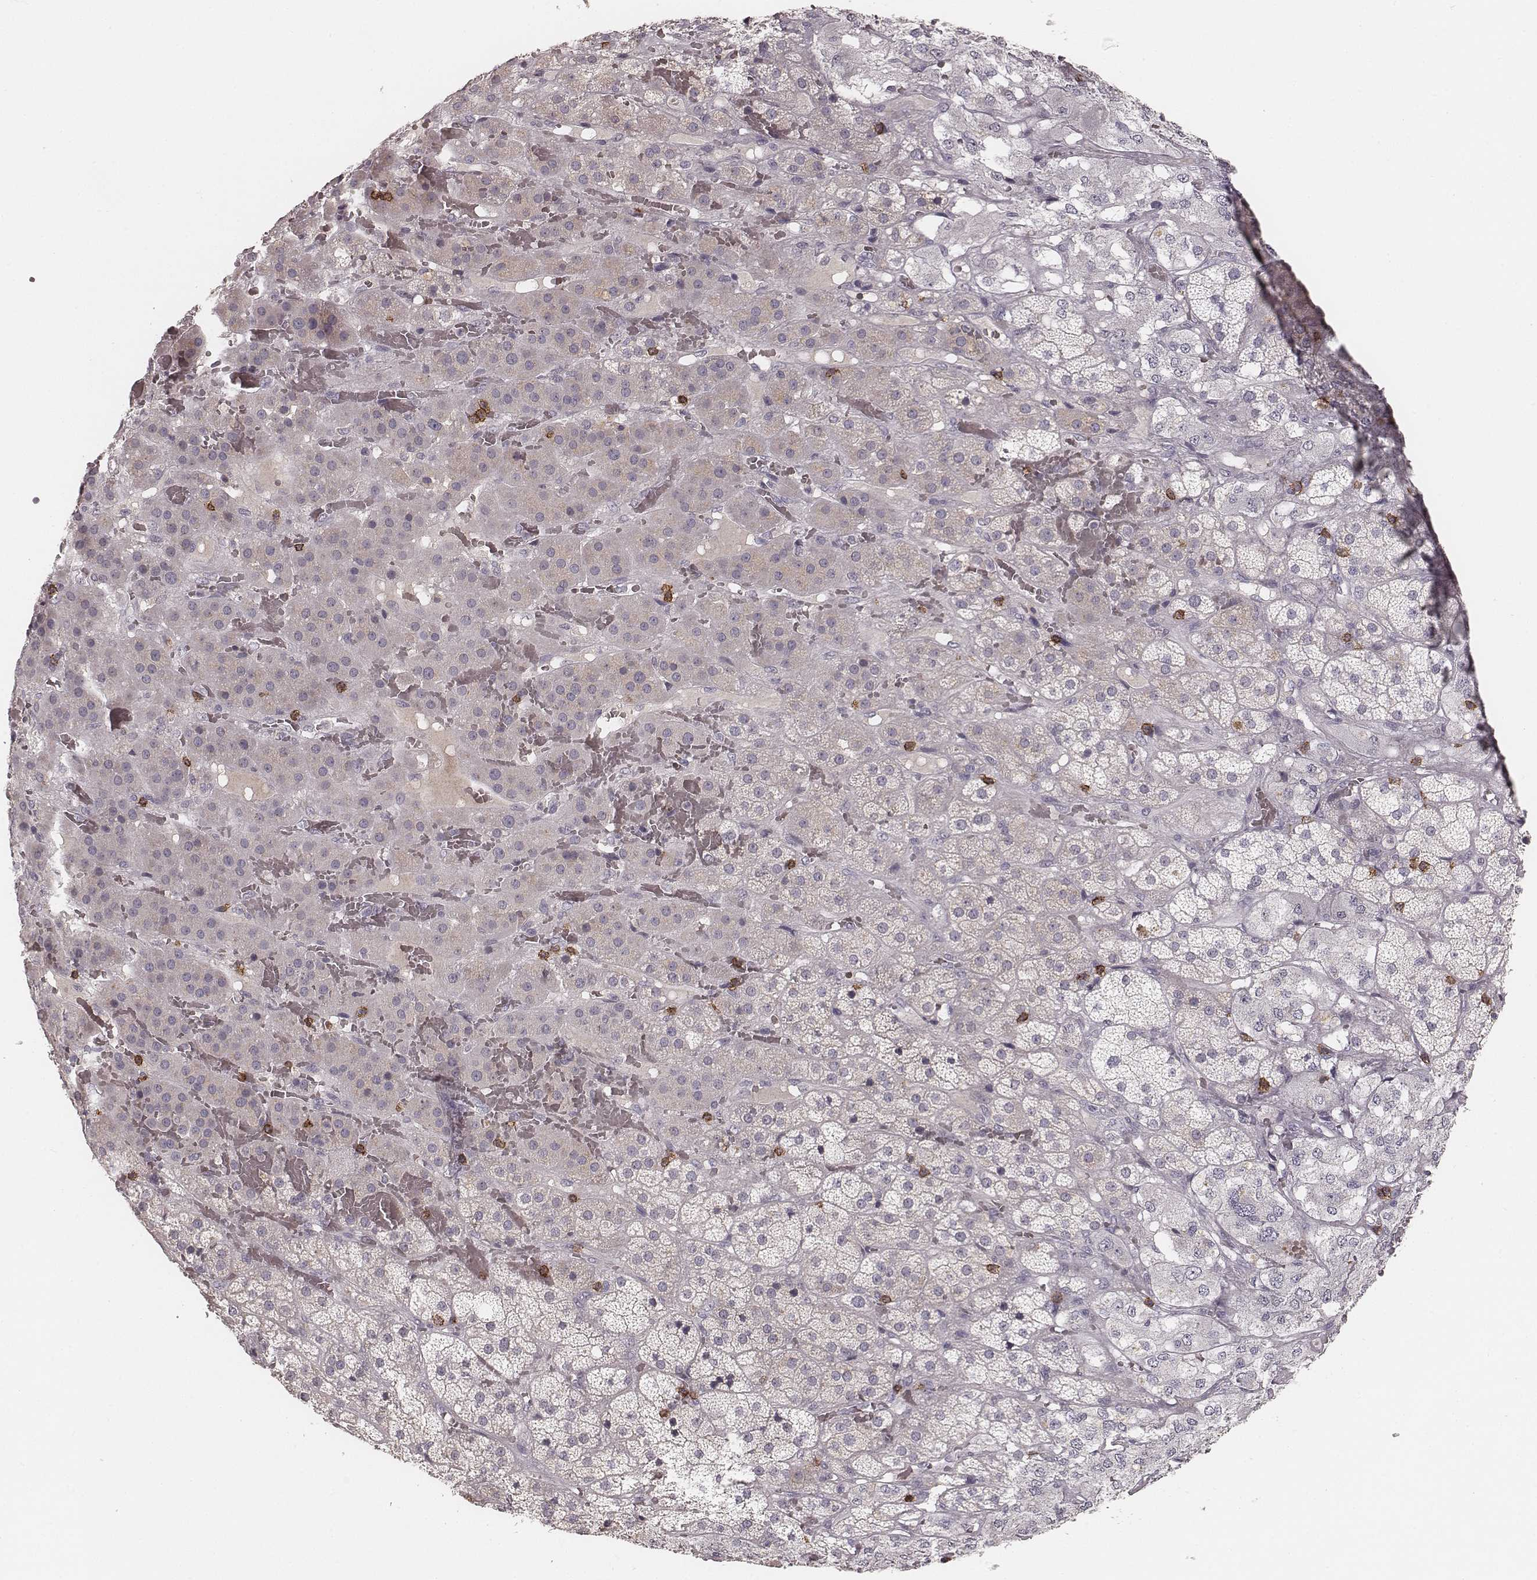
{"staining": {"intensity": "negative", "quantity": "none", "location": "none"}, "tissue": "adrenal gland", "cell_type": "Glandular cells", "image_type": "normal", "snomed": [{"axis": "morphology", "description": "Normal tissue, NOS"}, {"axis": "topography", "description": "Adrenal gland"}], "caption": "Adrenal gland stained for a protein using immunohistochemistry (IHC) shows no staining glandular cells.", "gene": "CD8A", "patient": {"sex": "male", "age": 57}}